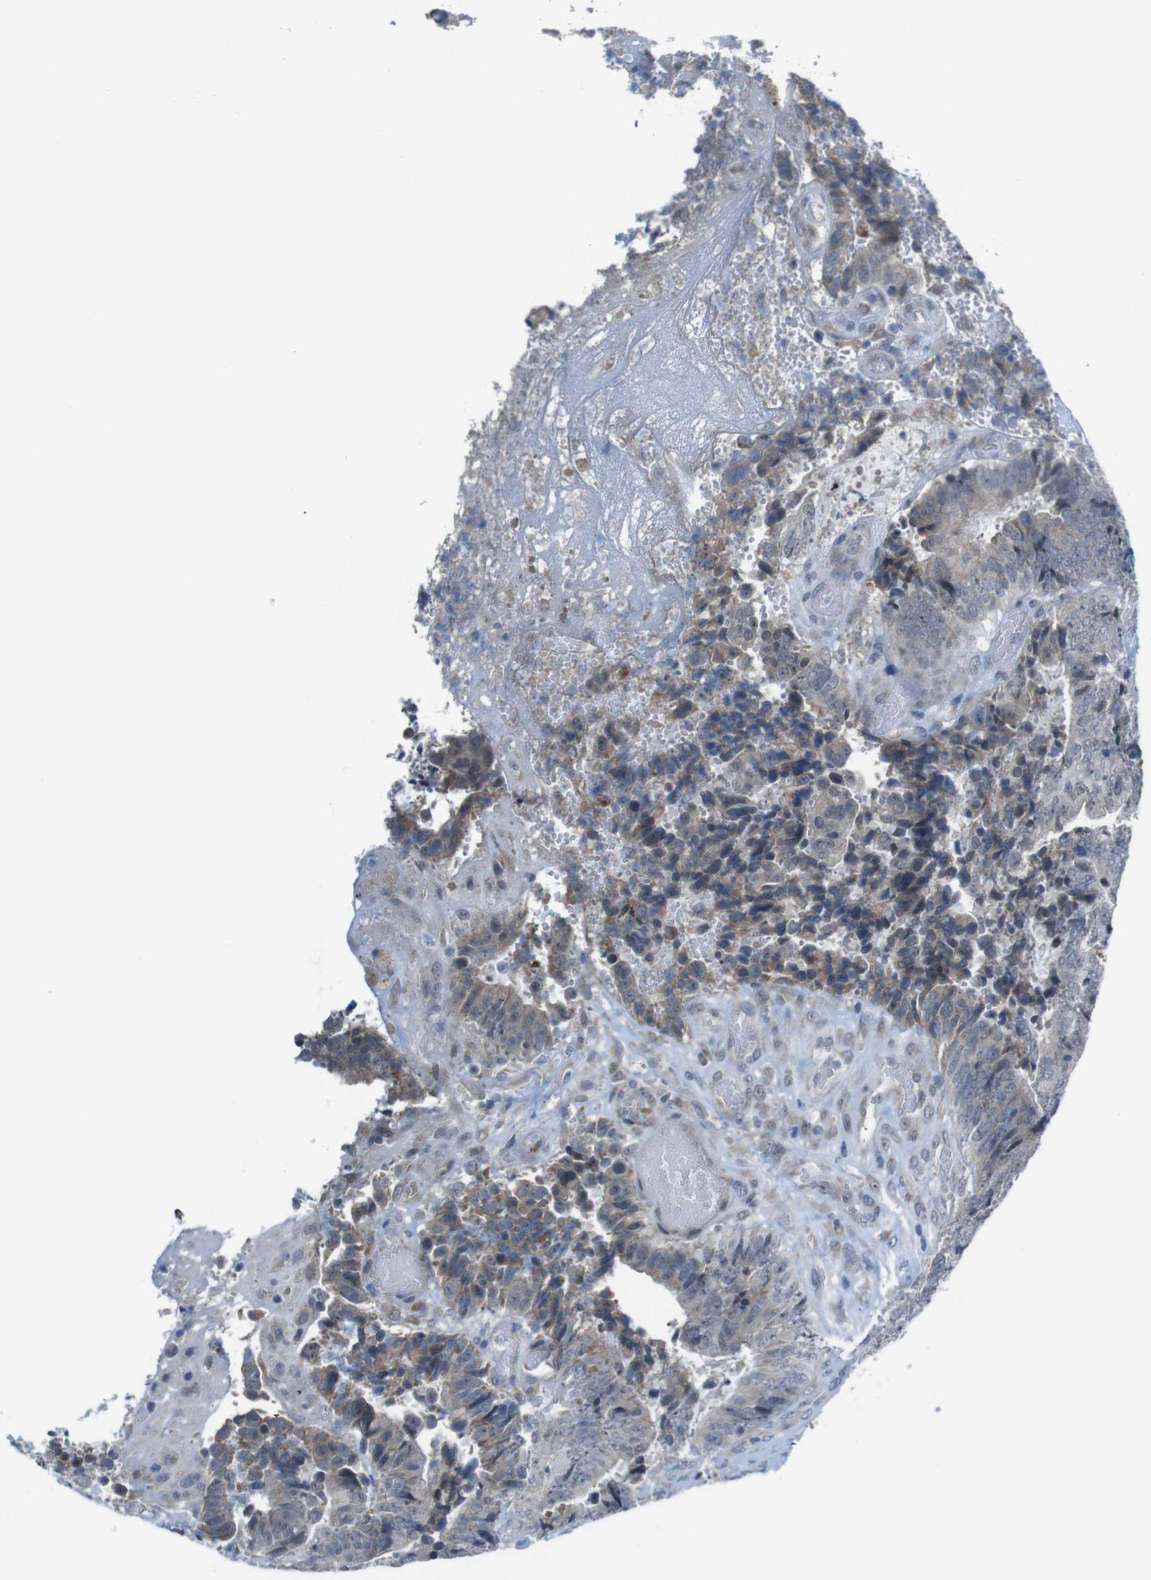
{"staining": {"intensity": "moderate", "quantity": "25%-75%", "location": "cytoplasmic/membranous"}, "tissue": "colorectal cancer", "cell_type": "Tumor cells", "image_type": "cancer", "snomed": [{"axis": "morphology", "description": "Adenocarcinoma, NOS"}, {"axis": "topography", "description": "Rectum"}], "caption": "Immunohistochemical staining of human colorectal adenocarcinoma exhibits moderate cytoplasmic/membranous protein positivity in about 25%-75% of tumor cells.", "gene": "CDH22", "patient": {"sex": "male", "age": 72}}